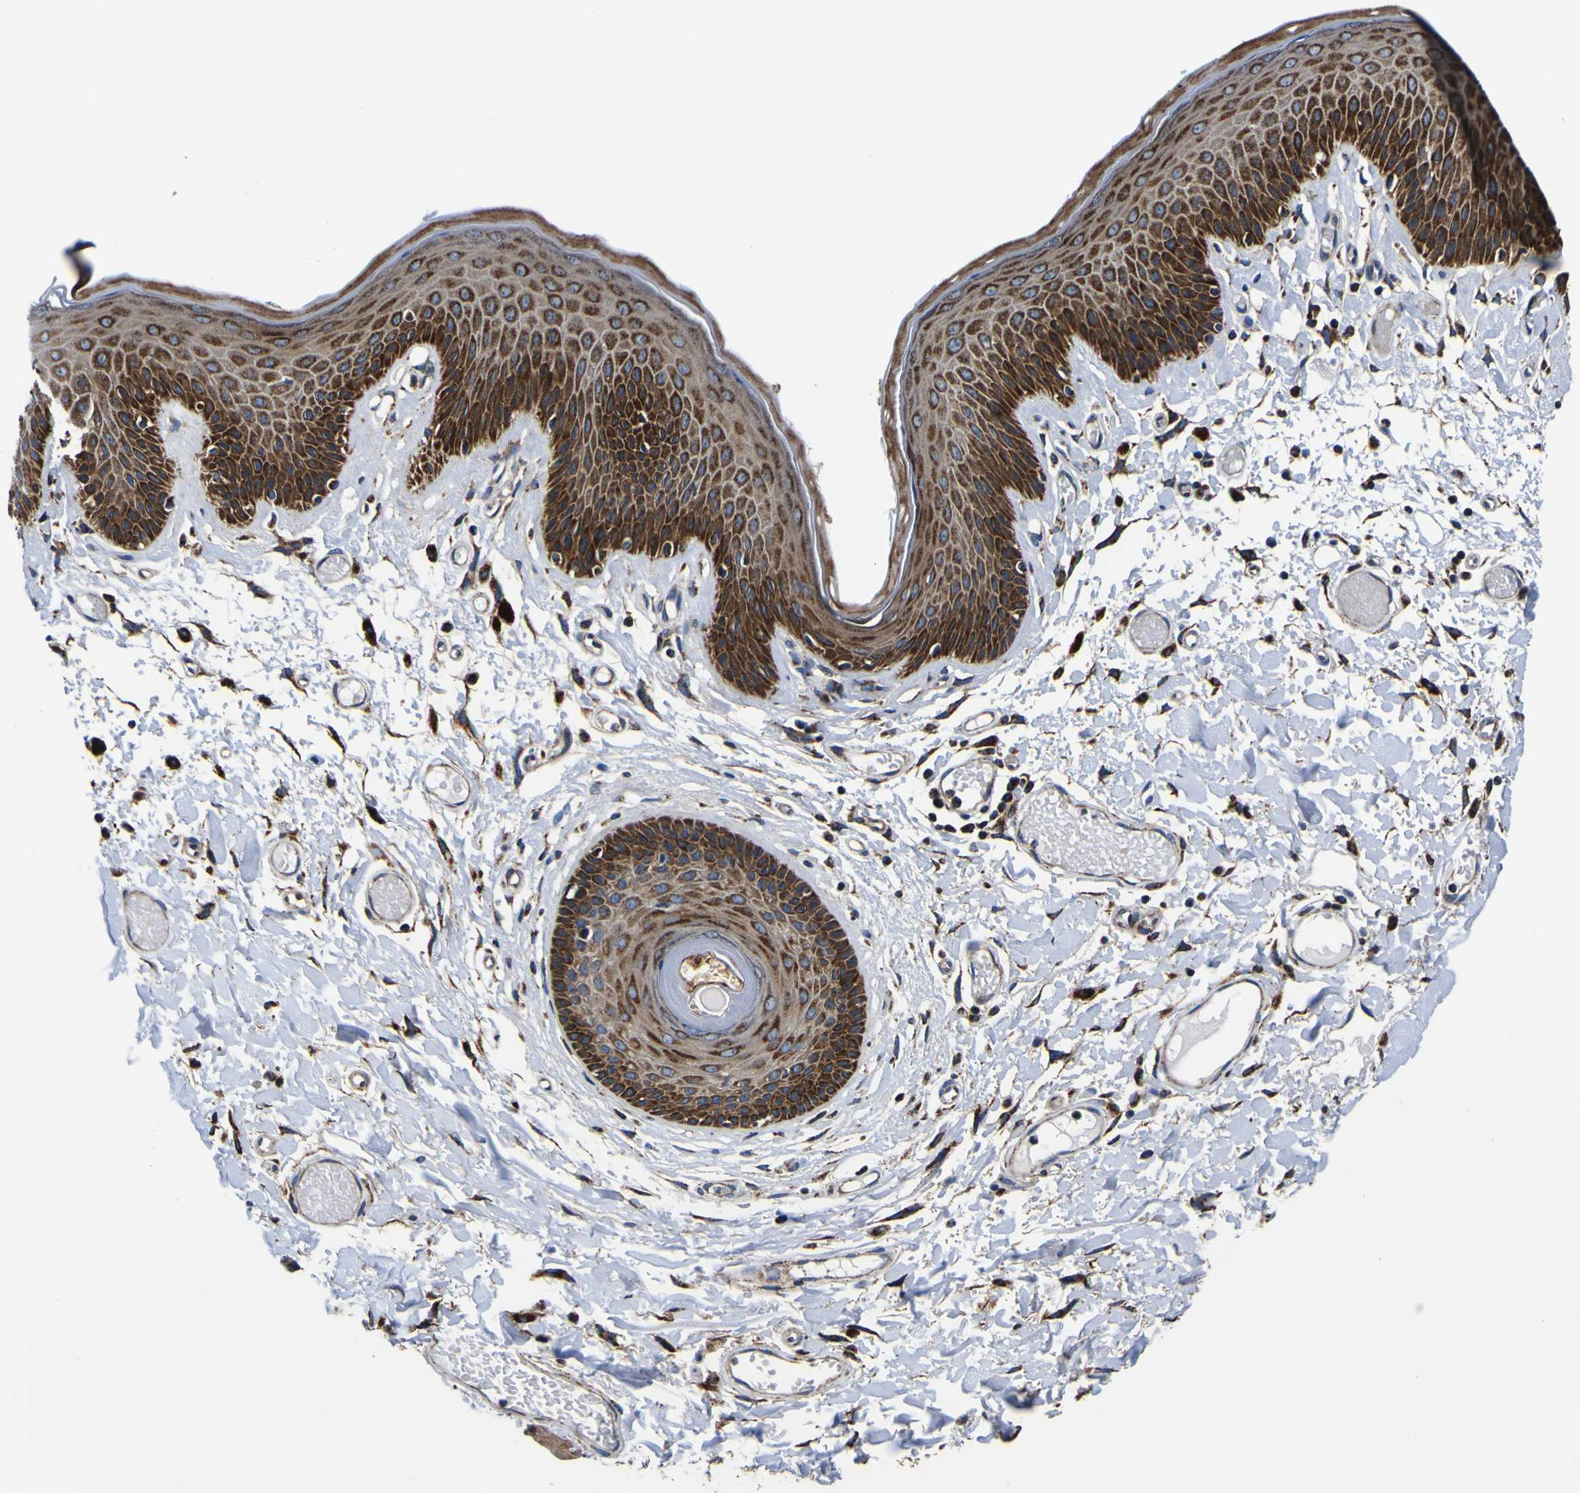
{"staining": {"intensity": "strong", "quantity": ">75%", "location": "cytoplasmic/membranous"}, "tissue": "skin", "cell_type": "Epidermal cells", "image_type": "normal", "snomed": [{"axis": "morphology", "description": "Normal tissue, NOS"}, {"axis": "topography", "description": "Vulva"}], "caption": "Immunohistochemical staining of unremarkable human skin shows high levels of strong cytoplasmic/membranous staining in approximately >75% of epidermal cells.", "gene": "PTRH2", "patient": {"sex": "female", "age": 73}}